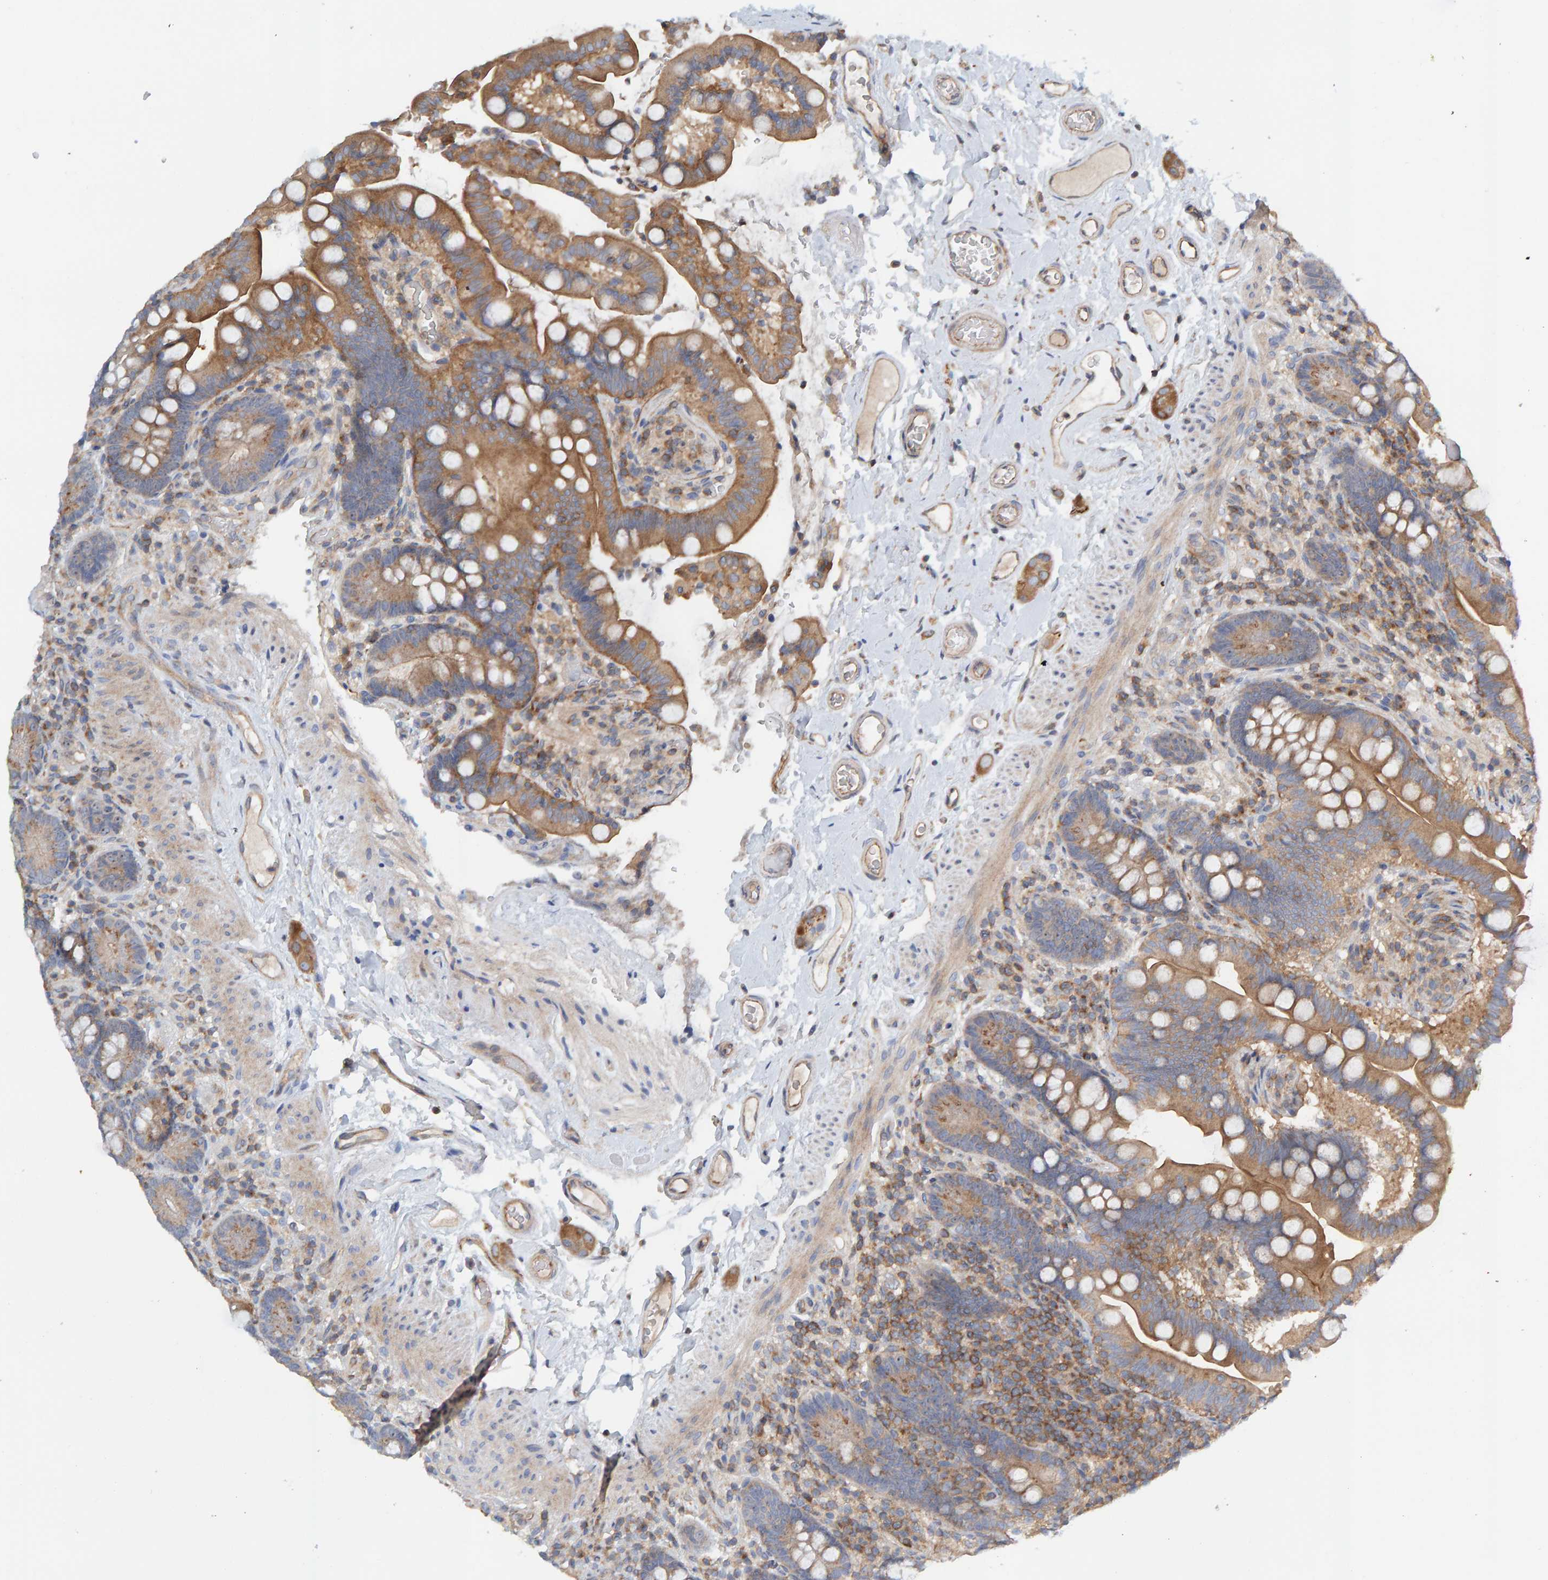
{"staining": {"intensity": "weak", "quantity": ">75%", "location": "cytoplasmic/membranous"}, "tissue": "colon", "cell_type": "Endothelial cells", "image_type": "normal", "snomed": [{"axis": "morphology", "description": "Normal tissue, NOS"}, {"axis": "topography", "description": "Smooth muscle"}, {"axis": "topography", "description": "Colon"}], "caption": "Immunohistochemical staining of normal human colon demonstrates weak cytoplasmic/membranous protein staining in about >75% of endothelial cells.", "gene": "CCM2", "patient": {"sex": "male", "age": 73}}